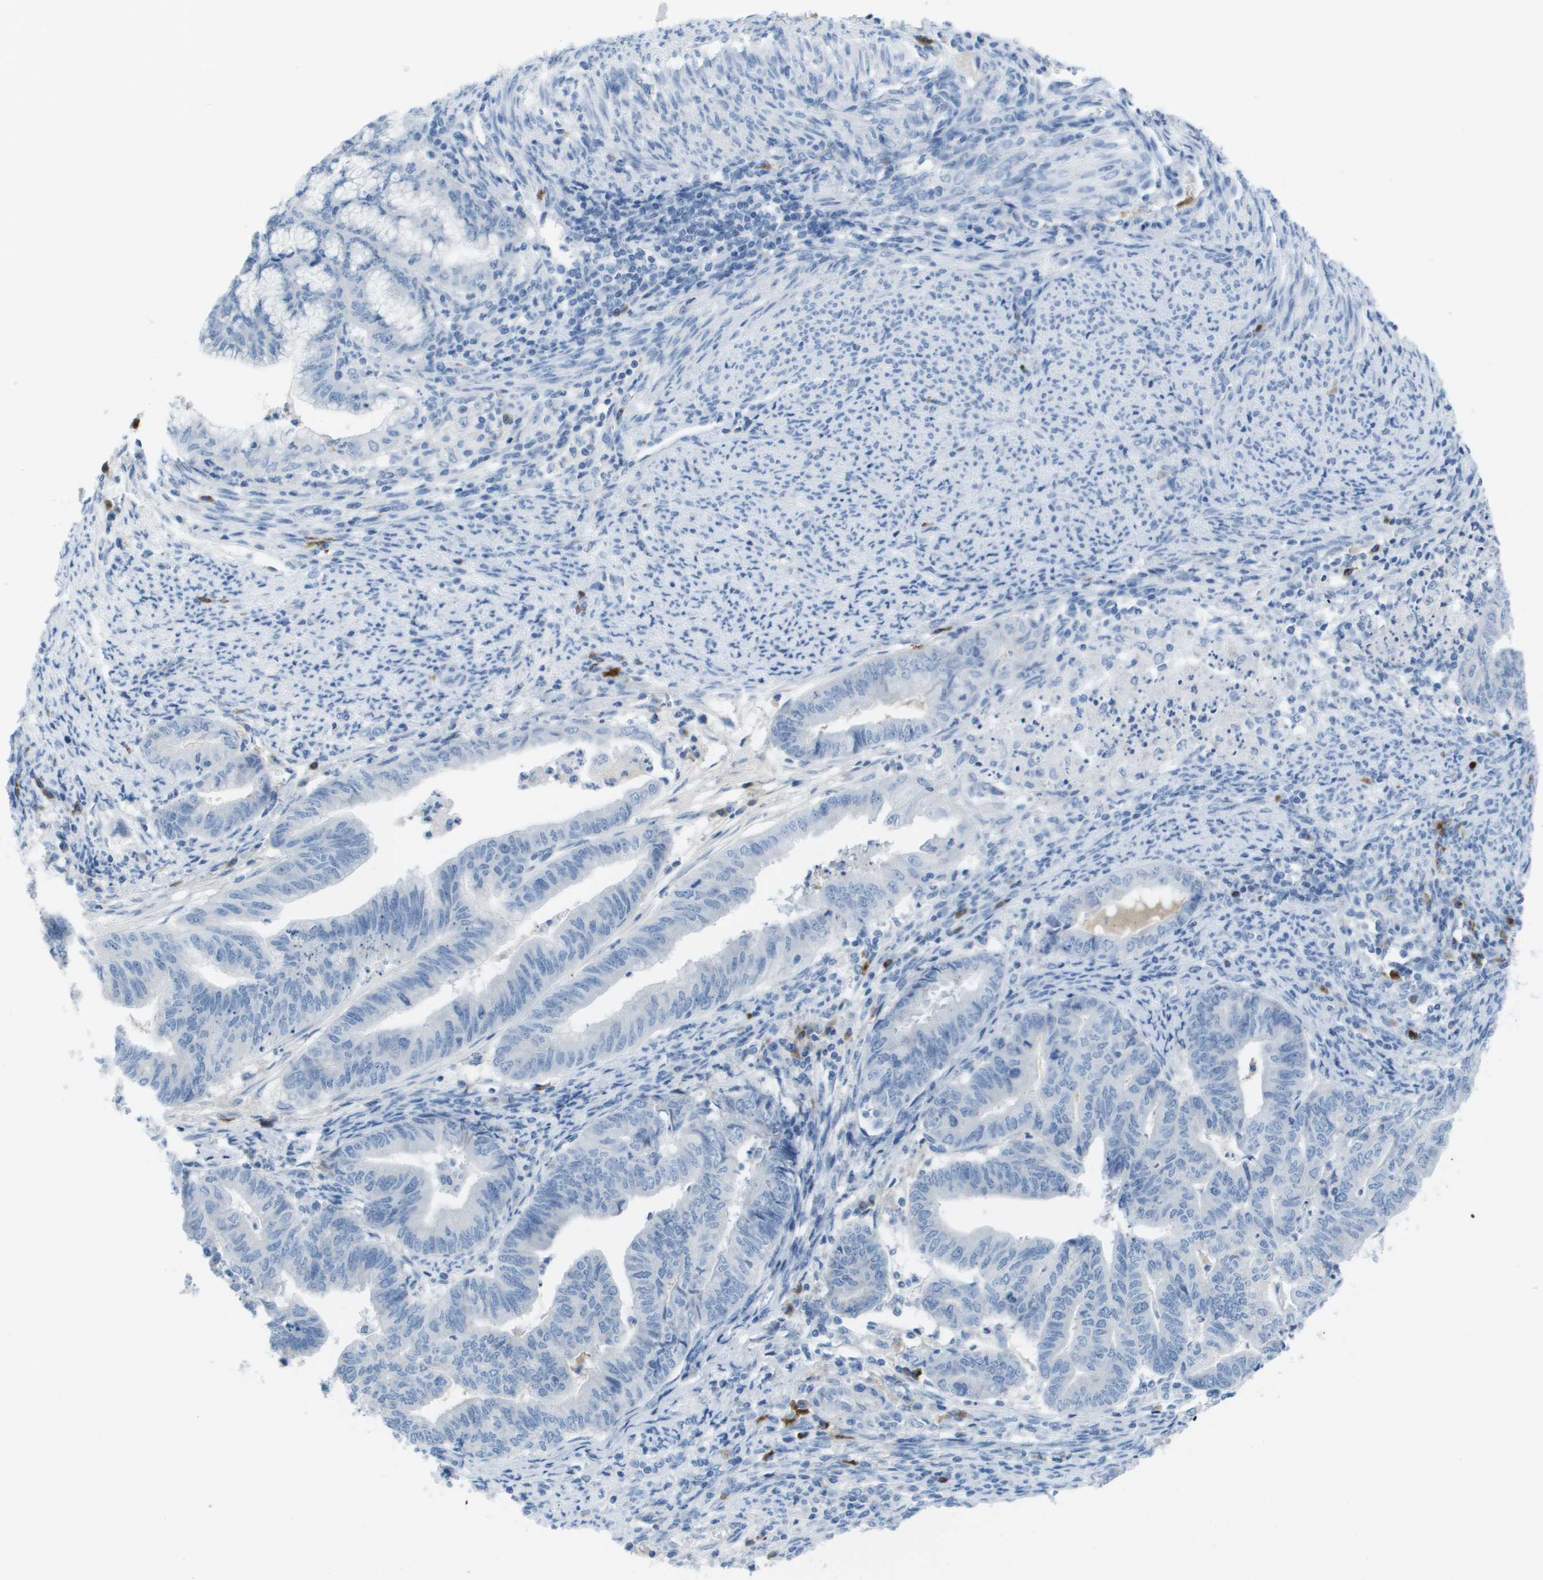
{"staining": {"intensity": "negative", "quantity": "none", "location": "none"}, "tissue": "endometrial cancer", "cell_type": "Tumor cells", "image_type": "cancer", "snomed": [{"axis": "morphology", "description": "Adenocarcinoma, NOS"}, {"axis": "topography", "description": "Endometrium"}], "caption": "A high-resolution histopathology image shows IHC staining of endometrial adenocarcinoma, which shows no significant staining in tumor cells.", "gene": "GPR18", "patient": {"sex": "female", "age": 79}}